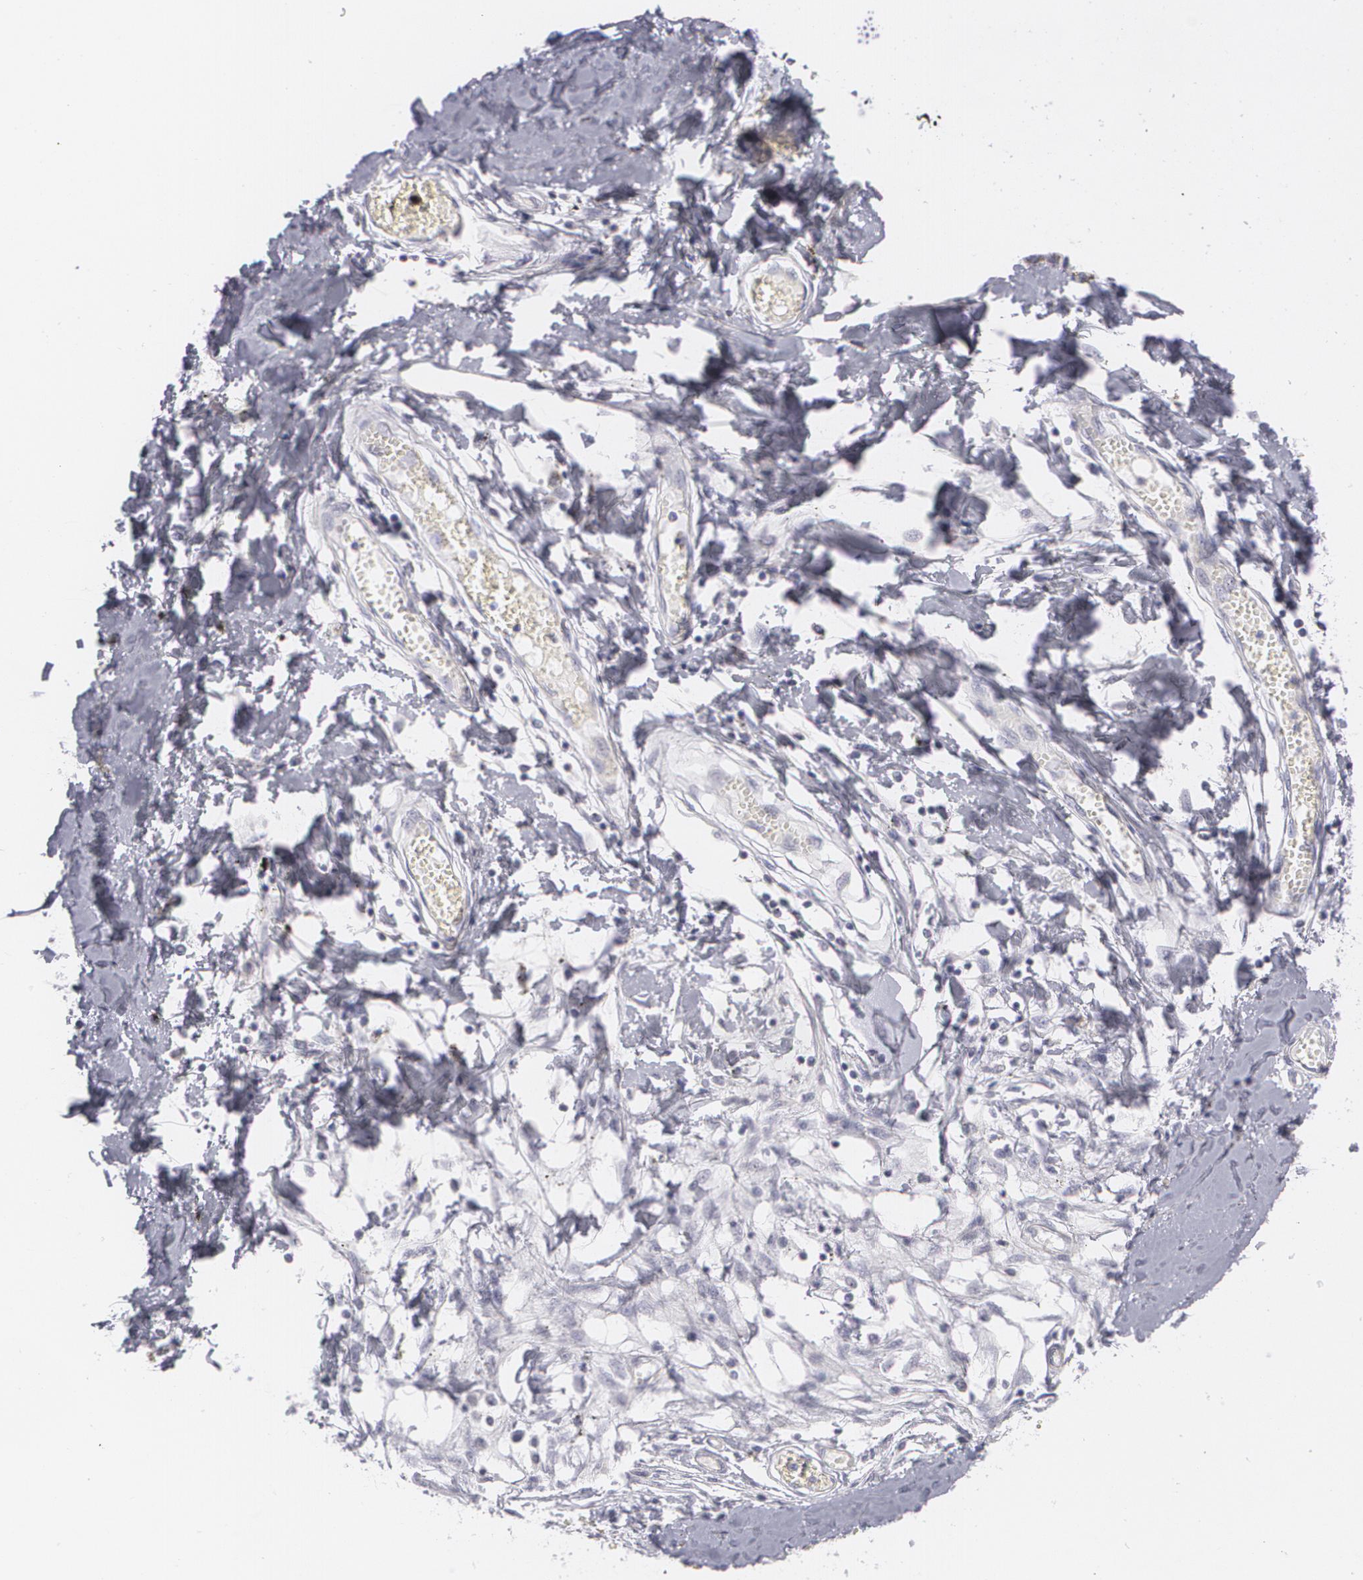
{"staining": {"intensity": "negative", "quantity": "none", "location": "none"}, "tissue": "adipose tissue", "cell_type": "Adipocytes", "image_type": "normal", "snomed": [{"axis": "morphology", "description": "Normal tissue, NOS"}, {"axis": "morphology", "description": "Sarcoma, NOS"}, {"axis": "topography", "description": "Skin"}, {"axis": "topography", "description": "Soft tissue"}], "caption": "Immunohistochemistry micrograph of unremarkable human adipose tissue stained for a protein (brown), which demonstrates no expression in adipocytes. (IHC, brightfield microscopy, high magnification).", "gene": "MBNL3", "patient": {"sex": "female", "age": 51}}